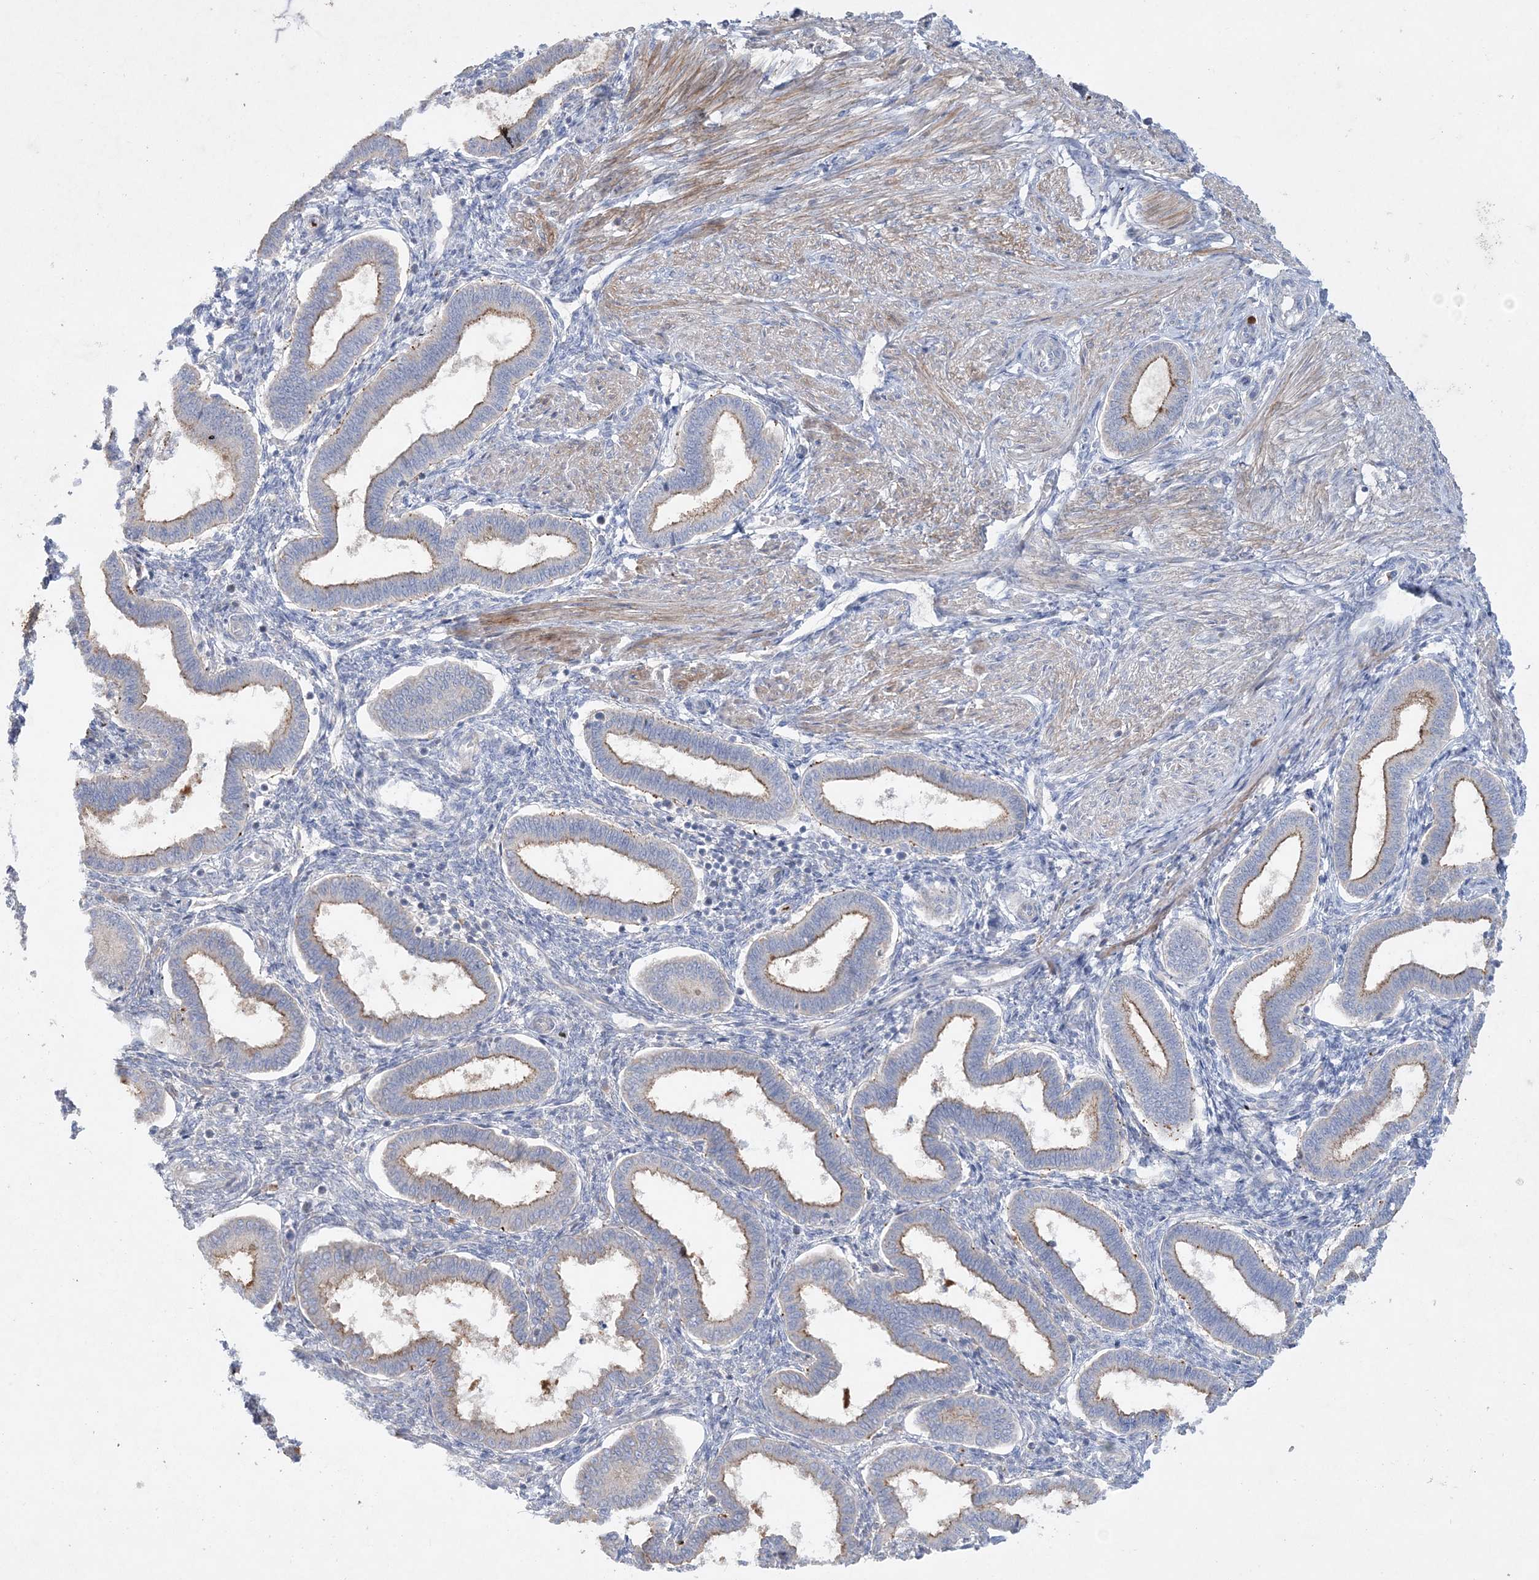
{"staining": {"intensity": "negative", "quantity": "none", "location": "none"}, "tissue": "endometrium", "cell_type": "Cells in endometrial stroma", "image_type": "normal", "snomed": [{"axis": "morphology", "description": "Normal tissue, NOS"}, {"axis": "topography", "description": "Endometrium"}], "caption": "This is an IHC photomicrograph of benign human endometrium. There is no positivity in cells in endometrial stroma.", "gene": "ADCK2", "patient": {"sex": "female", "age": 24}}